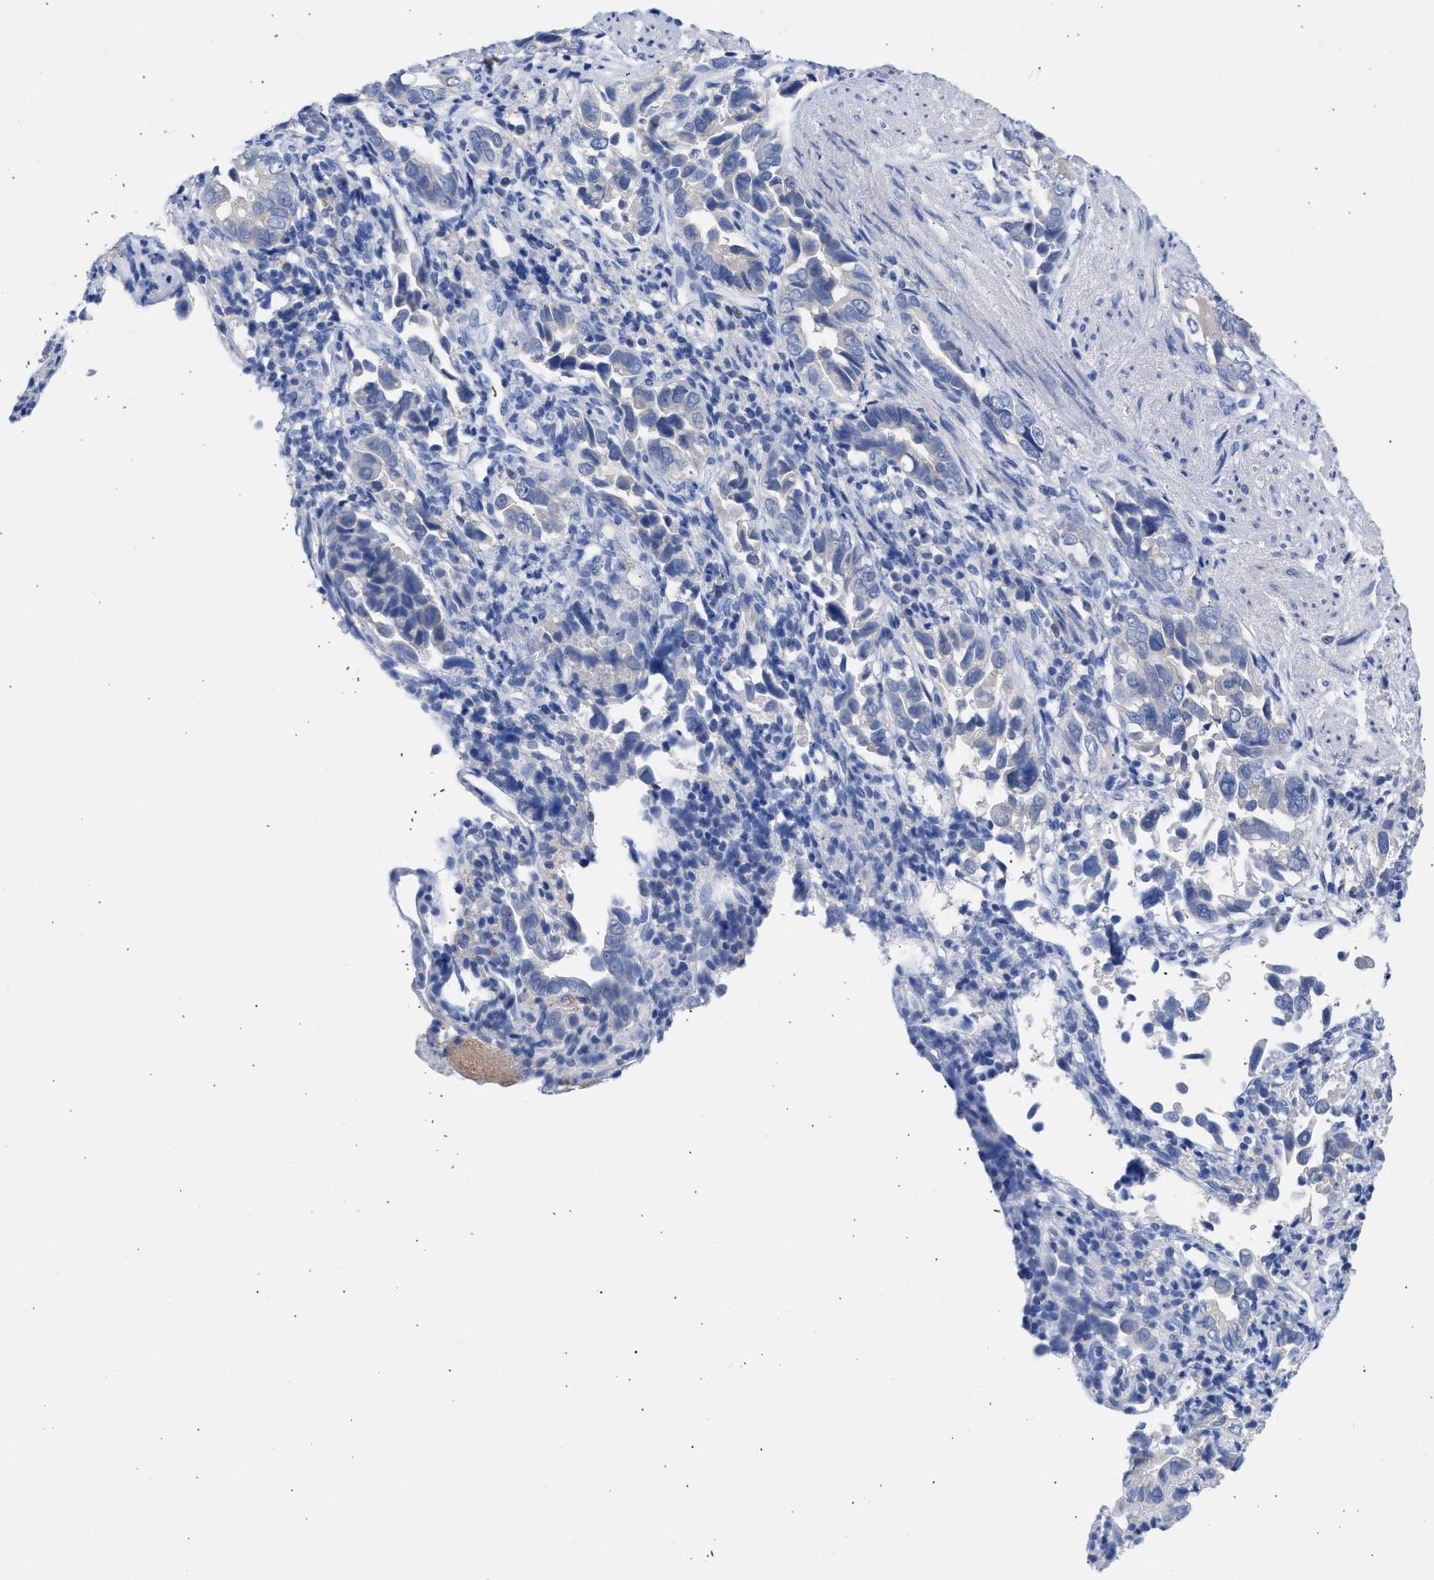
{"staining": {"intensity": "negative", "quantity": "none", "location": "none"}, "tissue": "liver cancer", "cell_type": "Tumor cells", "image_type": "cancer", "snomed": [{"axis": "morphology", "description": "Cholangiocarcinoma"}, {"axis": "topography", "description": "Liver"}], "caption": "Tumor cells are negative for brown protein staining in liver cholangiocarcinoma.", "gene": "RSPH1", "patient": {"sex": "female", "age": 79}}